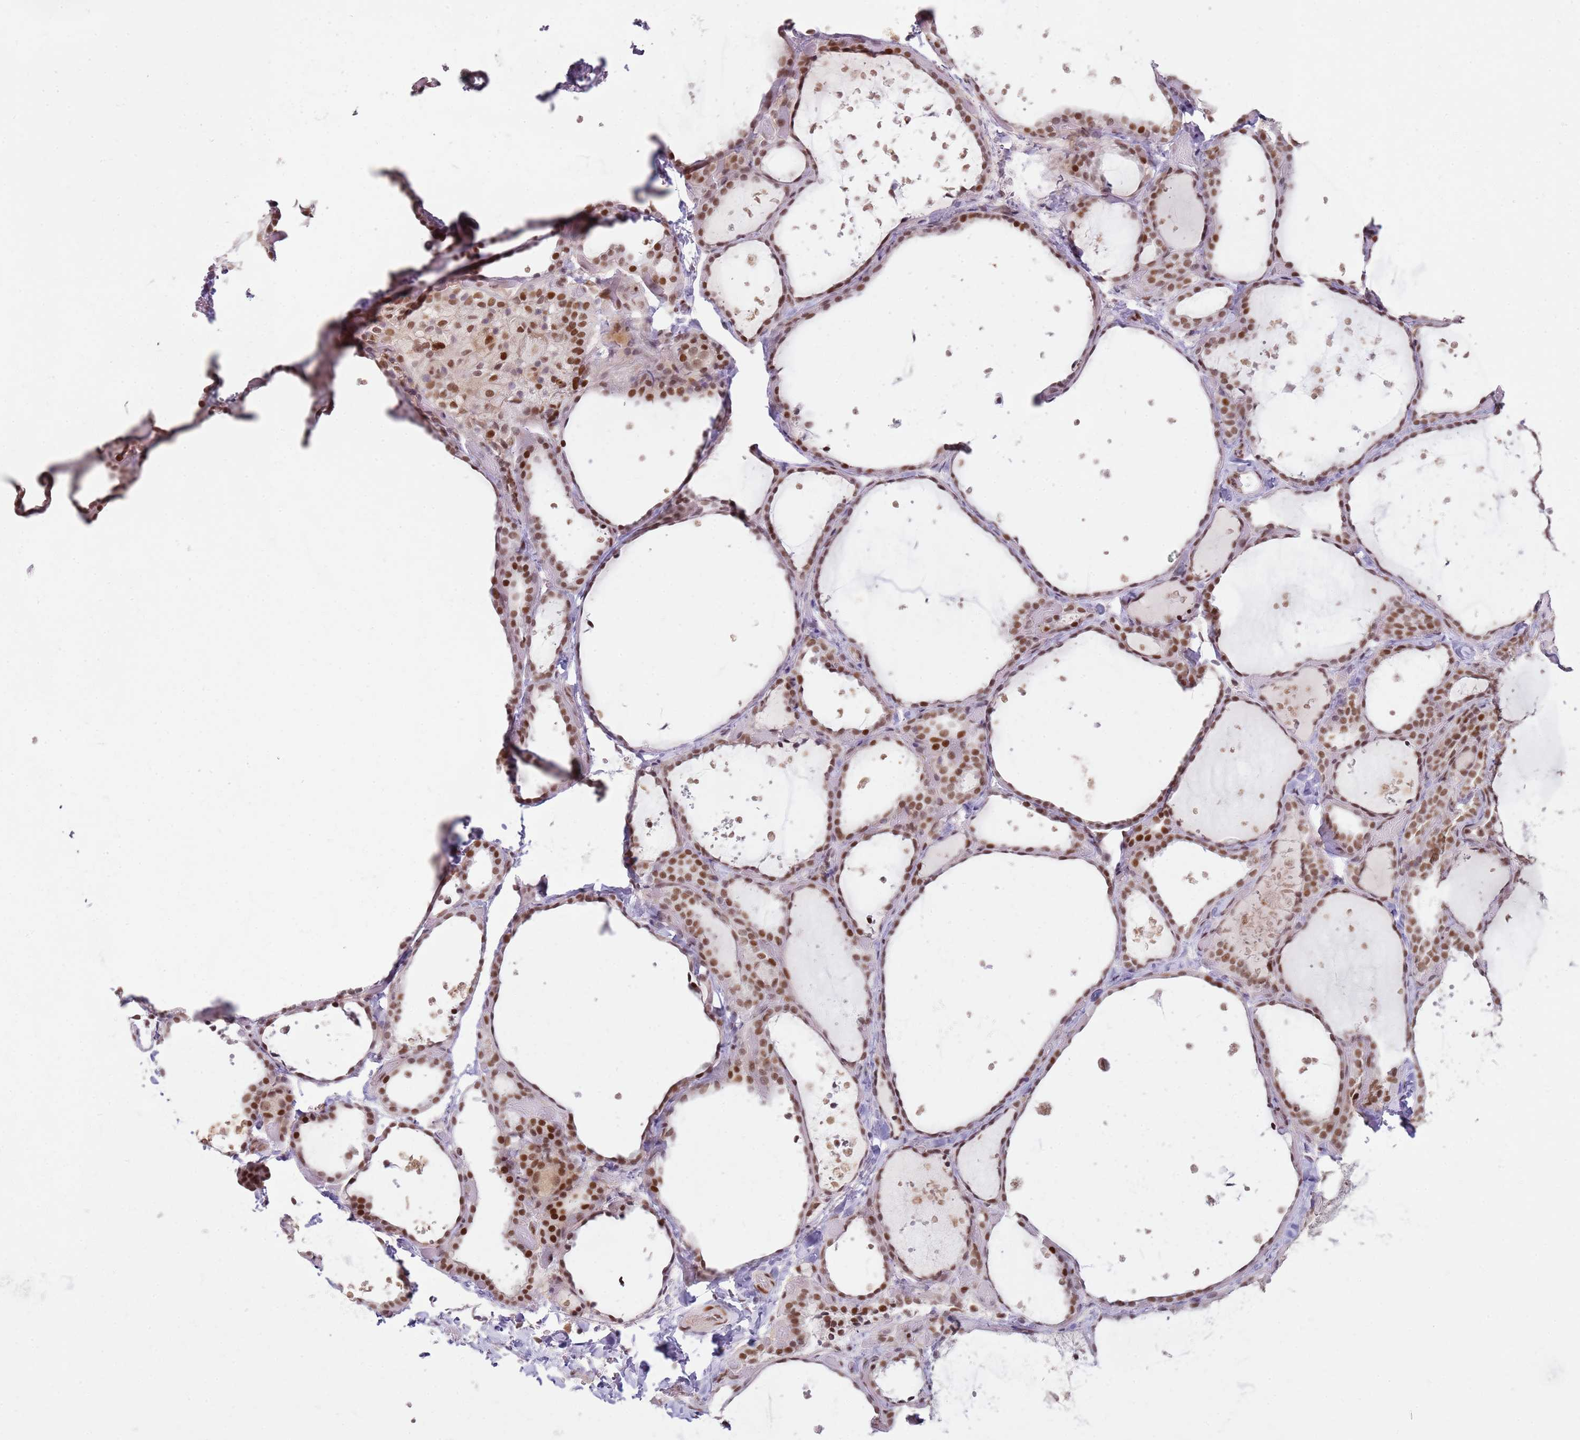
{"staining": {"intensity": "strong", "quantity": ">75%", "location": "nuclear"}, "tissue": "thyroid gland", "cell_type": "Glandular cells", "image_type": "normal", "snomed": [{"axis": "morphology", "description": "Normal tissue, NOS"}, {"axis": "topography", "description": "Thyroid gland"}], "caption": "Thyroid gland stained with a brown dye shows strong nuclear positive positivity in about >75% of glandular cells.", "gene": "PHC2", "patient": {"sex": "female", "age": 44}}